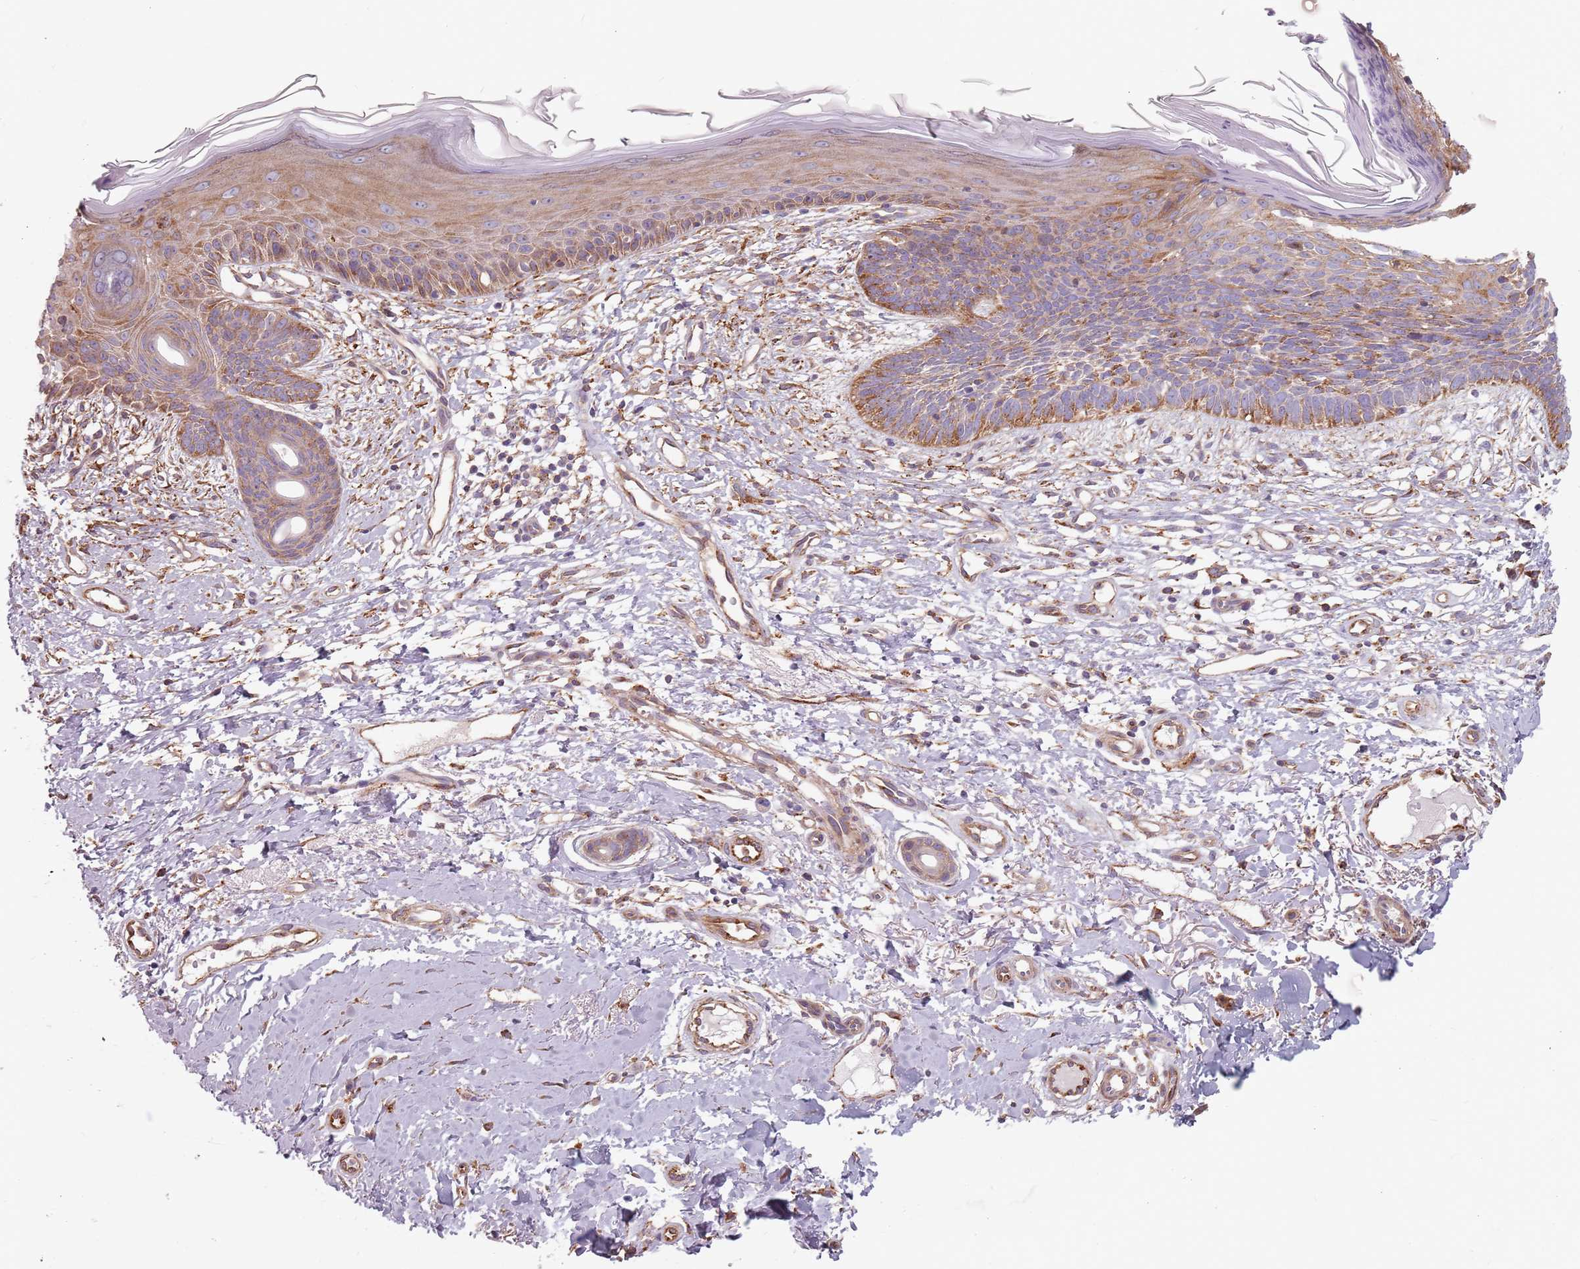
{"staining": {"intensity": "moderate", "quantity": "25%-75%", "location": "cytoplasmic/membranous"}, "tissue": "skin cancer", "cell_type": "Tumor cells", "image_type": "cancer", "snomed": [{"axis": "morphology", "description": "Basal cell carcinoma"}, {"axis": "topography", "description": "Skin"}], "caption": "A medium amount of moderate cytoplasmic/membranous expression is present in about 25%-75% of tumor cells in skin basal cell carcinoma tissue.", "gene": "TPD52L2", "patient": {"sex": "male", "age": 78}}